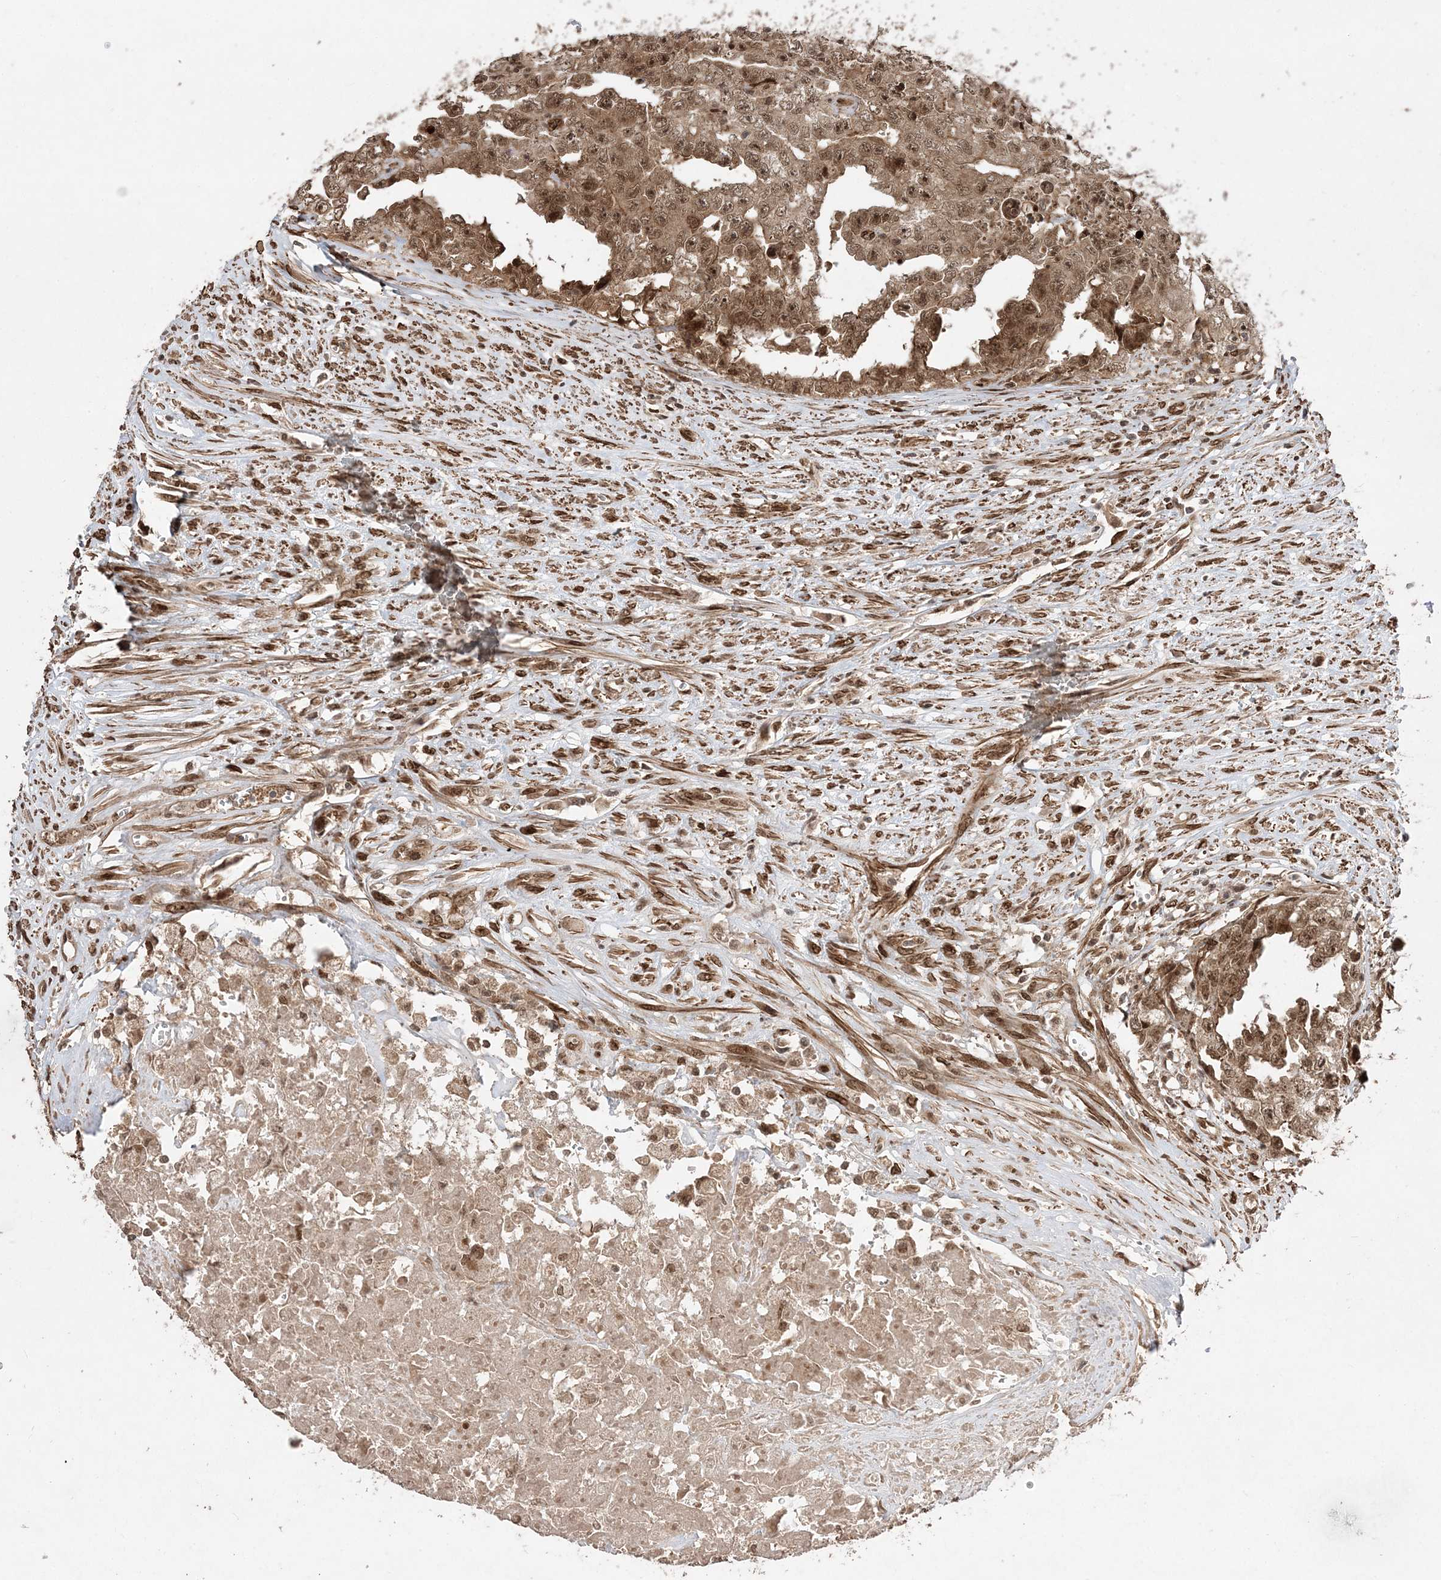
{"staining": {"intensity": "moderate", "quantity": ">75%", "location": "cytoplasmic/membranous,nuclear"}, "tissue": "testis cancer", "cell_type": "Tumor cells", "image_type": "cancer", "snomed": [{"axis": "morphology", "description": "Seminoma, NOS"}, {"axis": "morphology", "description": "Carcinoma, Embryonal, NOS"}, {"axis": "topography", "description": "Testis"}], "caption": "Immunohistochemistry (DAB) staining of testis seminoma exhibits moderate cytoplasmic/membranous and nuclear protein staining in about >75% of tumor cells.", "gene": "ETAA1", "patient": {"sex": "male", "age": 43}}